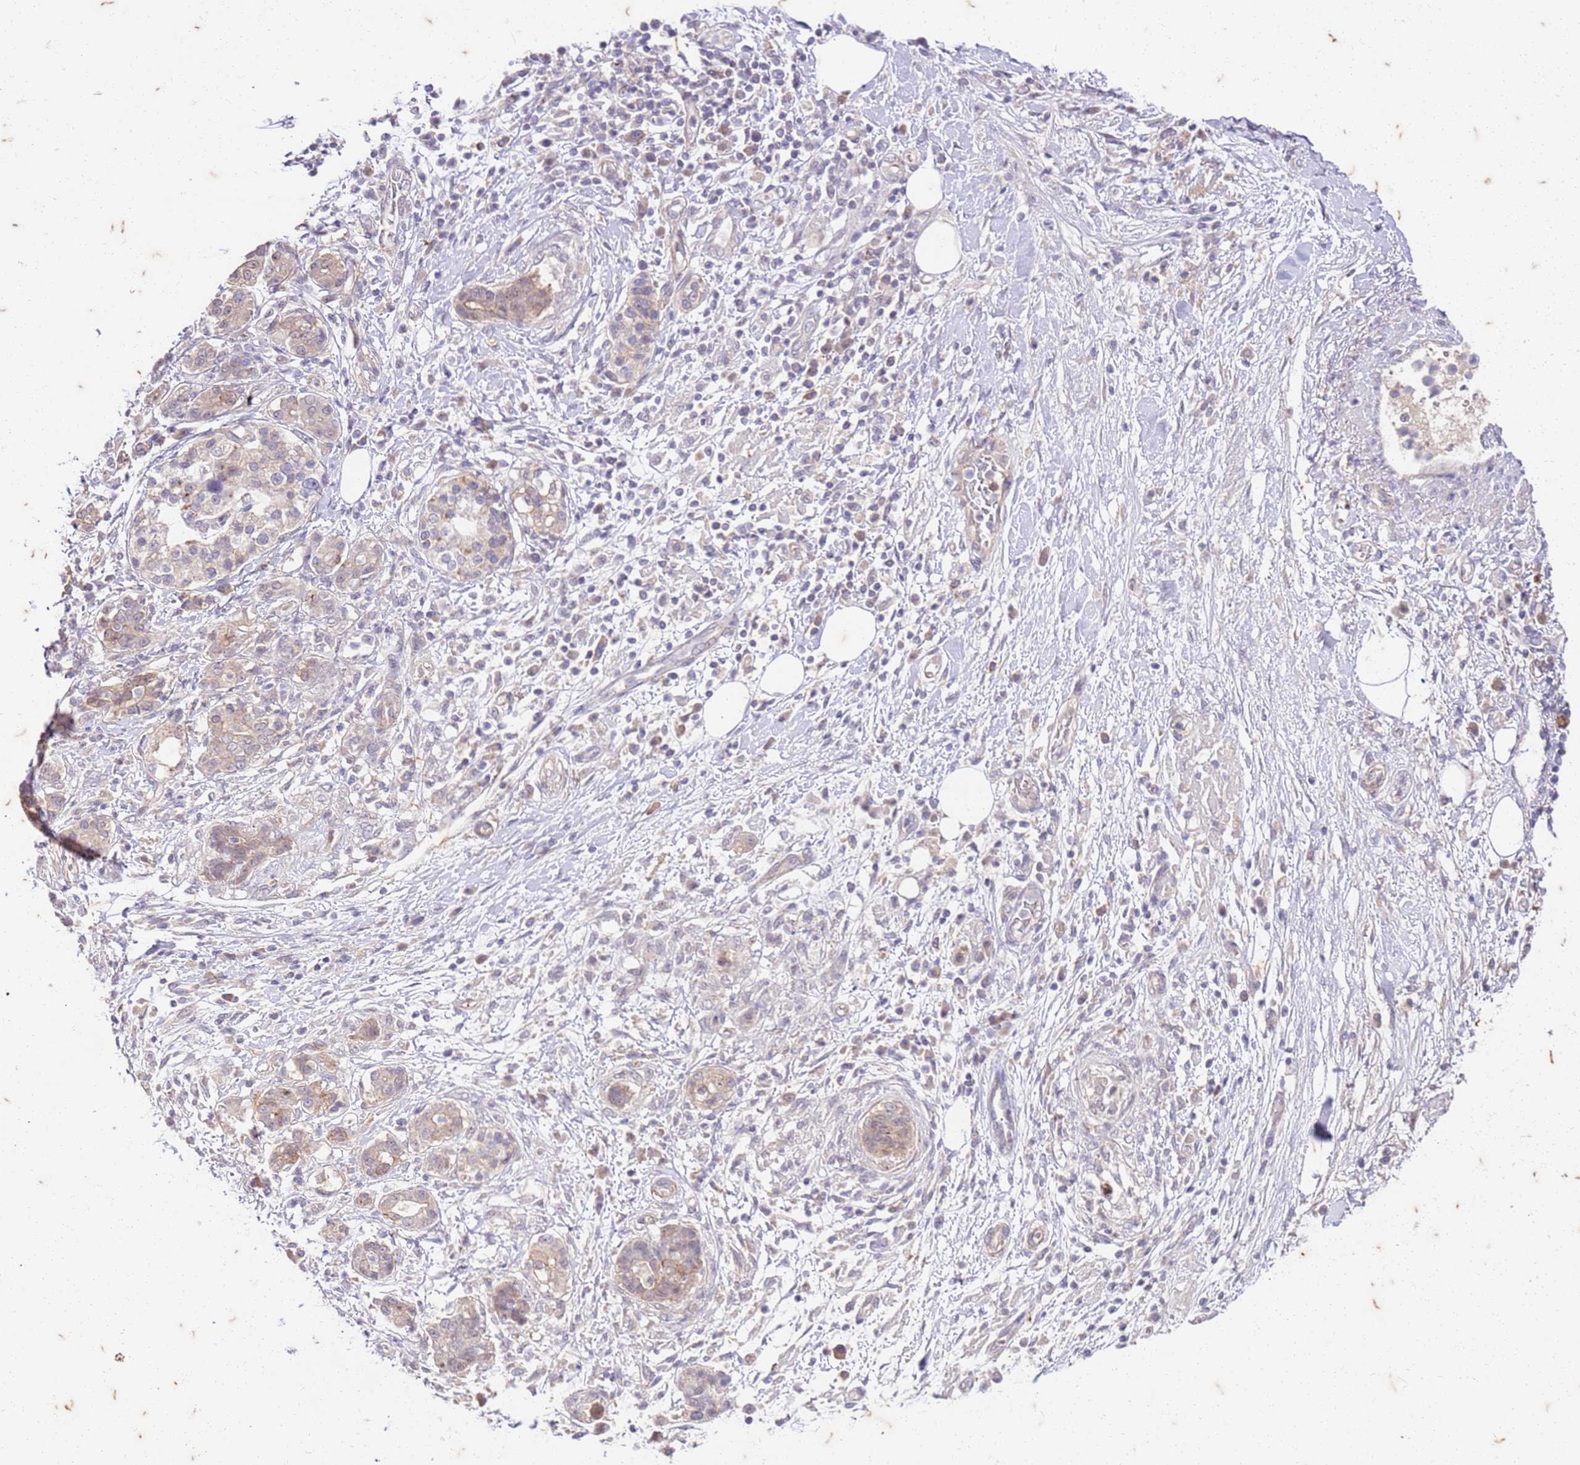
{"staining": {"intensity": "weak", "quantity": ">75%", "location": "cytoplasmic/membranous,nuclear"}, "tissue": "pancreatic cancer", "cell_type": "Tumor cells", "image_type": "cancer", "snomed": [{"axis": "morphology", "description": "Adenocarcinoma, NOS"}, {"axis": "topography", "description": "Pancreas"}], "caption": "The immunohistochemical stain shows weak cytoplasmic/membranous and nuclear staining in tumor cells of pancreatic cancer tissue. (DAB (3,3'-diaminobenzidine) IHC with brightfield microscopy, high magnification).", "gene": "RAPGEF3", "patient": {"sex": "female", "age": 73}}